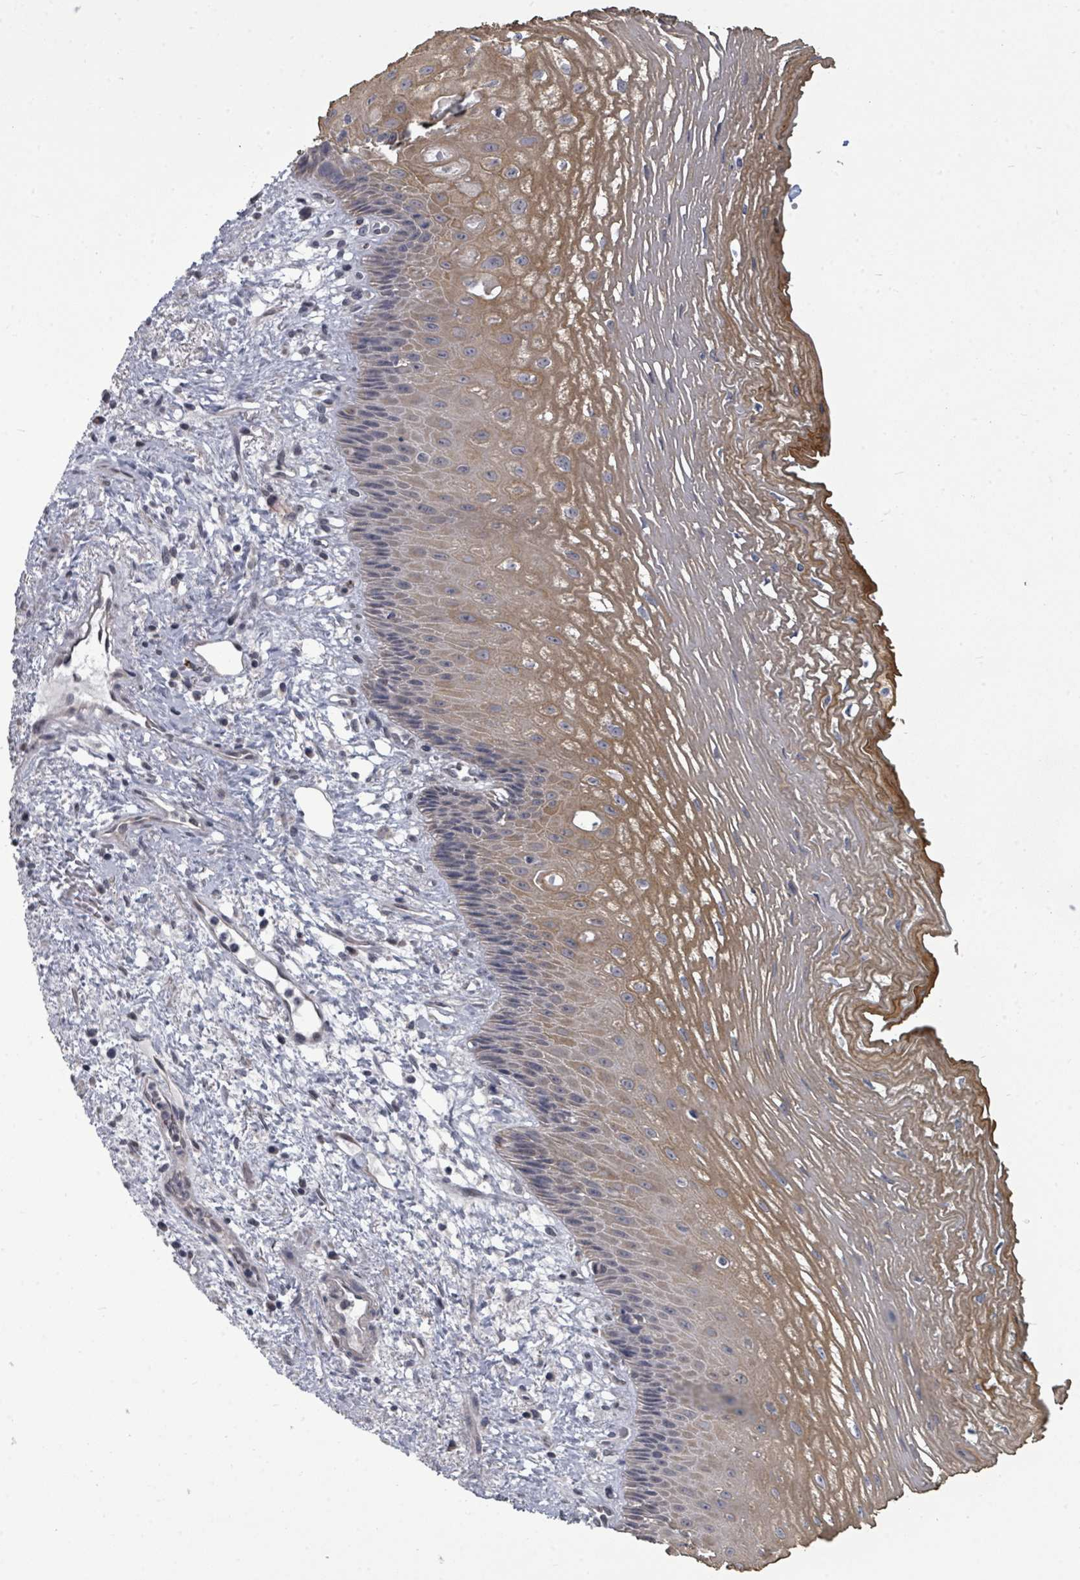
{"staining": {"intensity": "moderate", "quantity": ">75%", "location": "cytoplasmic/membranous"}, "tissue": "esophagus", "cell_type": "Squamous epithelial cells", "image_type": "normal", "snomed": [{"axis": "morphology", "description": "Normal tissue, NOS"}, {"axis": "topography", "description": "Esophagus"}], "caption": "Esophagus stained with DAB (3,3'-diaminobenzidine) immunohistochemistry reveals medium levels of moderate cytoplasmic/membranous expression in about >75% of squamous epithelial cells.", "gene": "ASB12", "patient": {"sex": "male", "age": 60}}